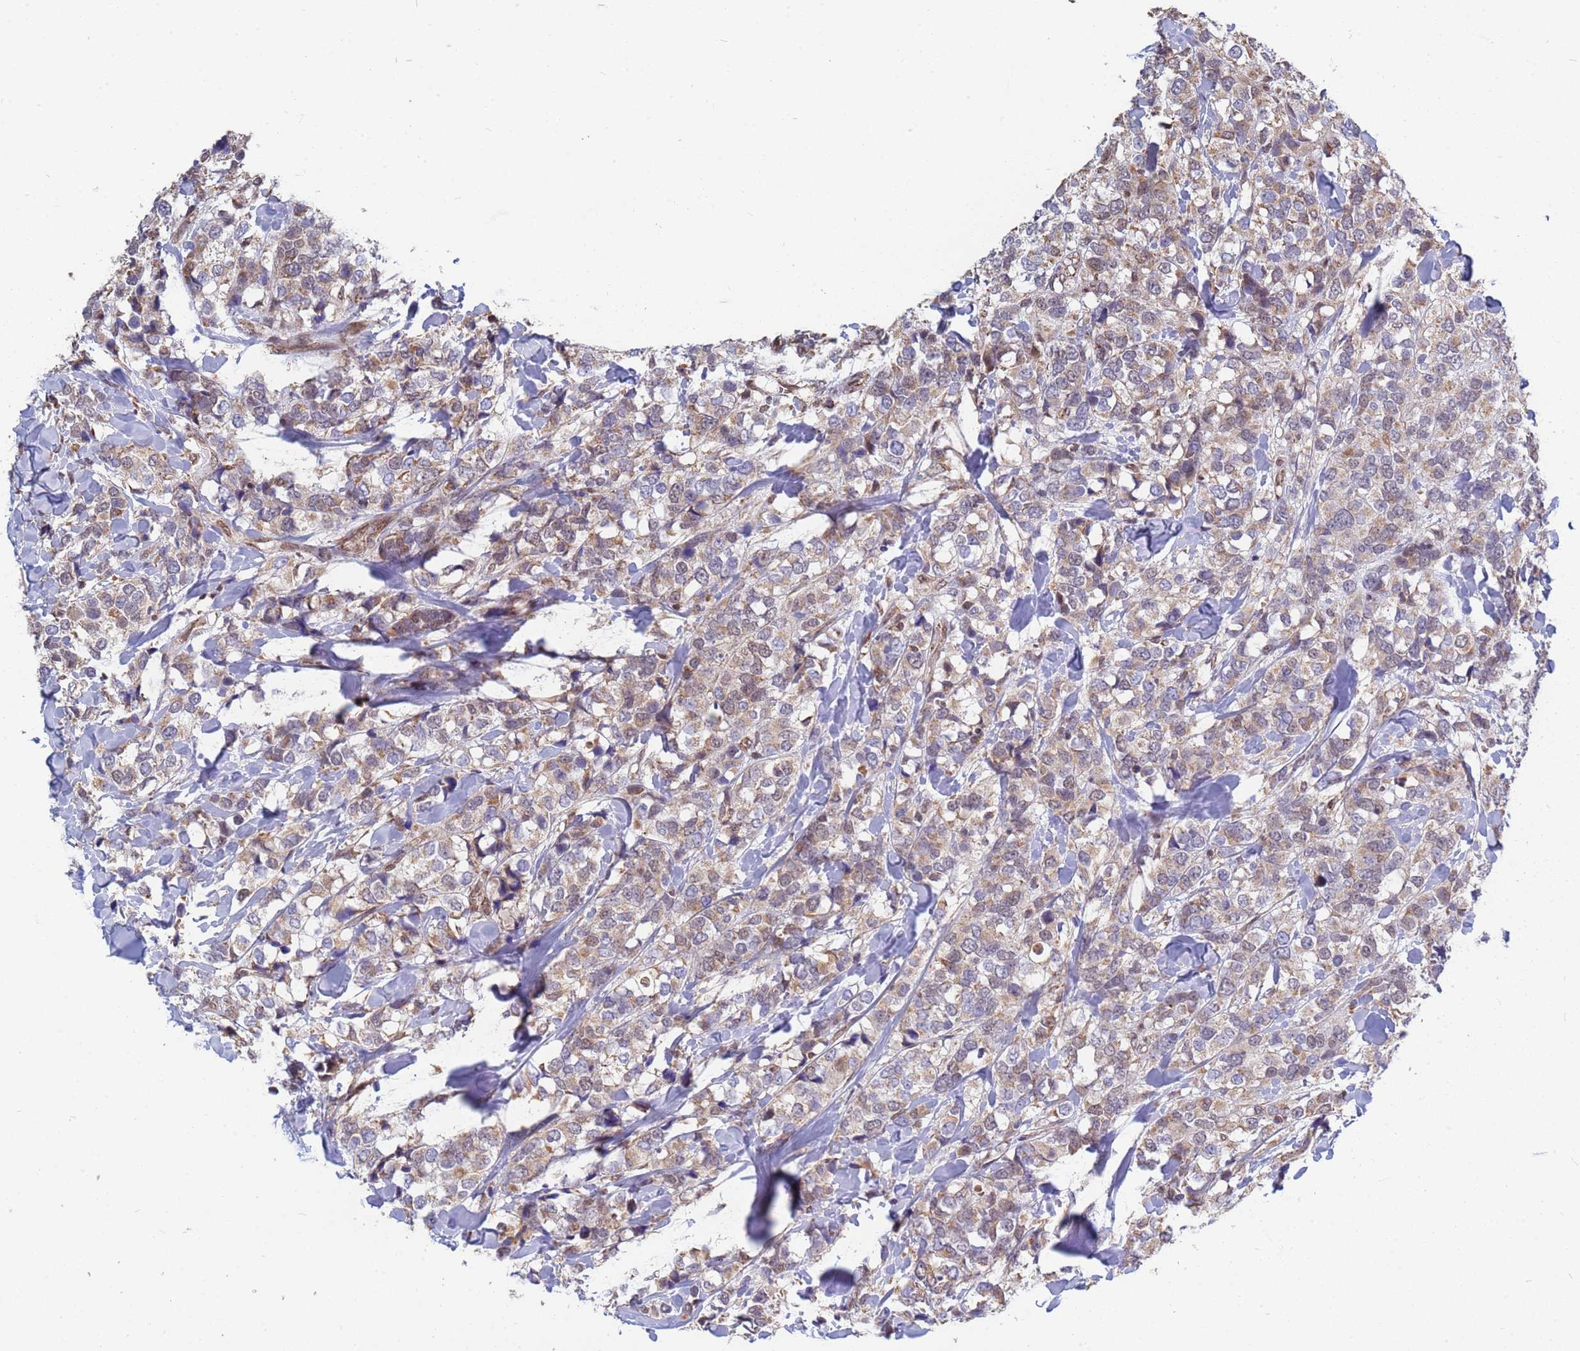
{"staining": {"intensity": "weak", "quantity": "25%-75%", "location": "cytoplasmic/membranous"}, "tissue": "breast cancer", "cell_type": "Tumor cells", "image_type": "cancer", "snomed": [{"axis": "morphology", "description": "Lobular carcinoma"}, {"axis": "topography", "description": "Breast"}], "caption": "Breast cancer (lobular carcinoma) stained with DAB immunohistochemistry reveals low levels of weak cytoplasmic/membranous positivity in about 25%-75% of tumor cells.", "gene": "DENND2B", "patient": {"sex": "female", "age": 59}}